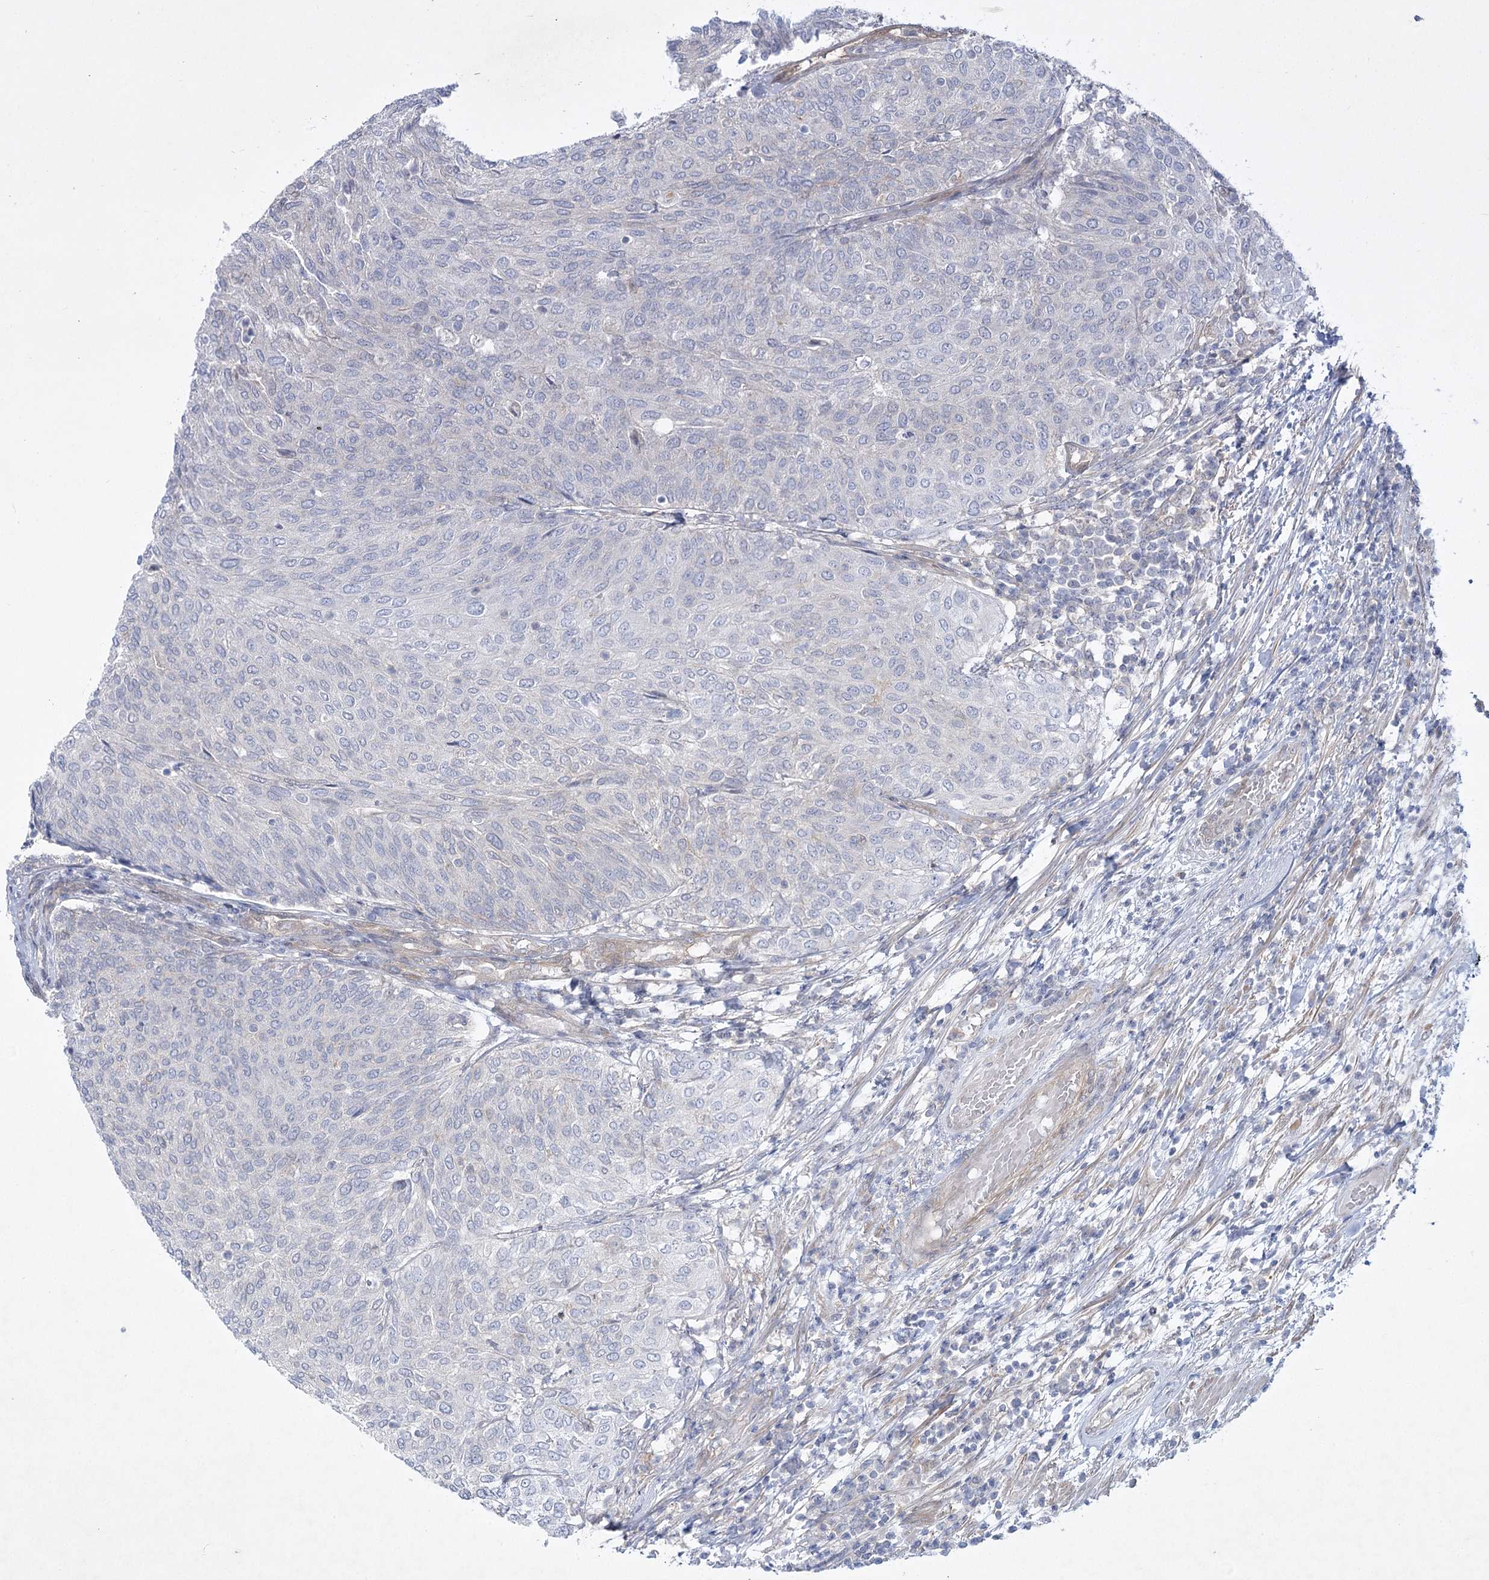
{"staining": {"intensity": "negative", "quantity": "none", "location": "none"}, "tissue": "urothelial cancer", "cell_type": "Tumor cells", "image_type": "cancer", "snomed": [{"axis": "morphology", "description": "Urothelial carcinoma, Low grade"}, {"axis": "topography", "description": "Urinary bladder"}], "caption": "A high-resolution micrograph shows IHC staining of urothelial carcinoma (low-grade), which demonstrates no significant positivity in tumor cells.", "gene": "AAMDC", "patient": {"sex": "female", "age": 79}}